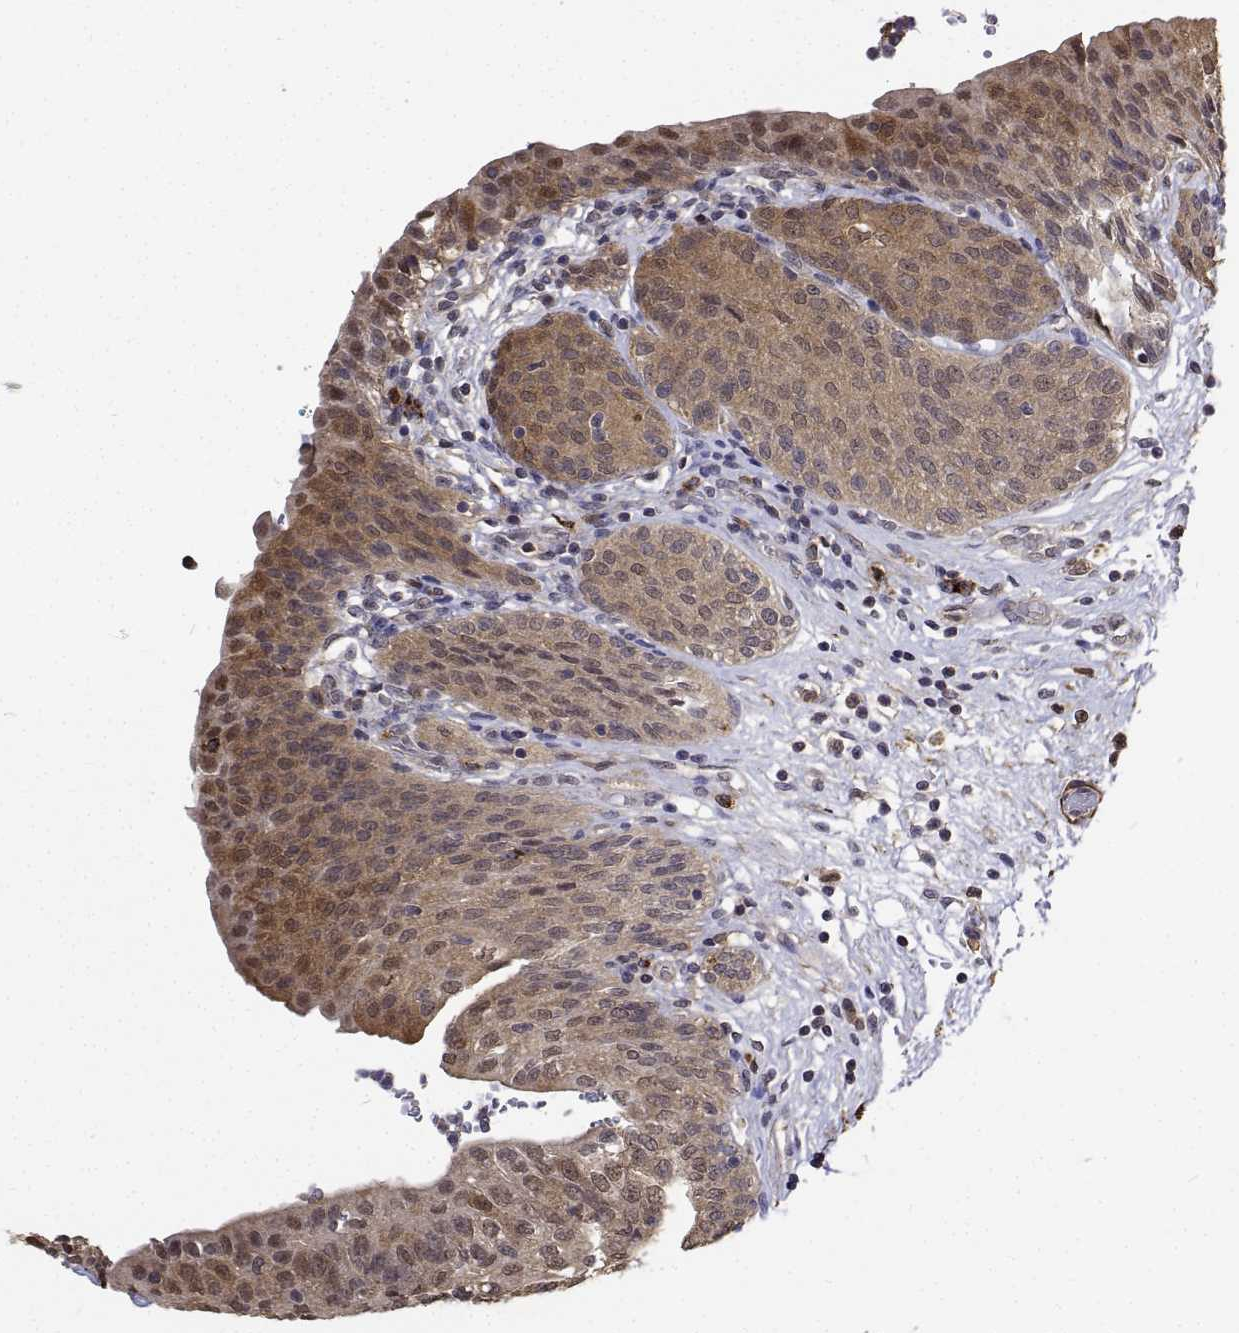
{"staining": {"intensity": "moderate", "quantity": ">75%", "location": "cytoplasmic/membranous,nuclear"}, "tissue": "urinary bladder", "cell_type": "Urothelial cells", "image_type": "normal", "snomed": [{"axis": "morphology", "description": "Normal tissue, NOS"}, {"axis": "topography", "description": "Urinary bladder"}], "caption": "The immunohistochemical stain highlights moderate cytoplasmic/membranous,nuclear staining in urothelial cells of unremarkable urinary bladder. (brown staining indicates protein expression, while blue staining denotes nuclei).", "gene": "PCID2", "patient": {"sex": "male", "age": 68}}